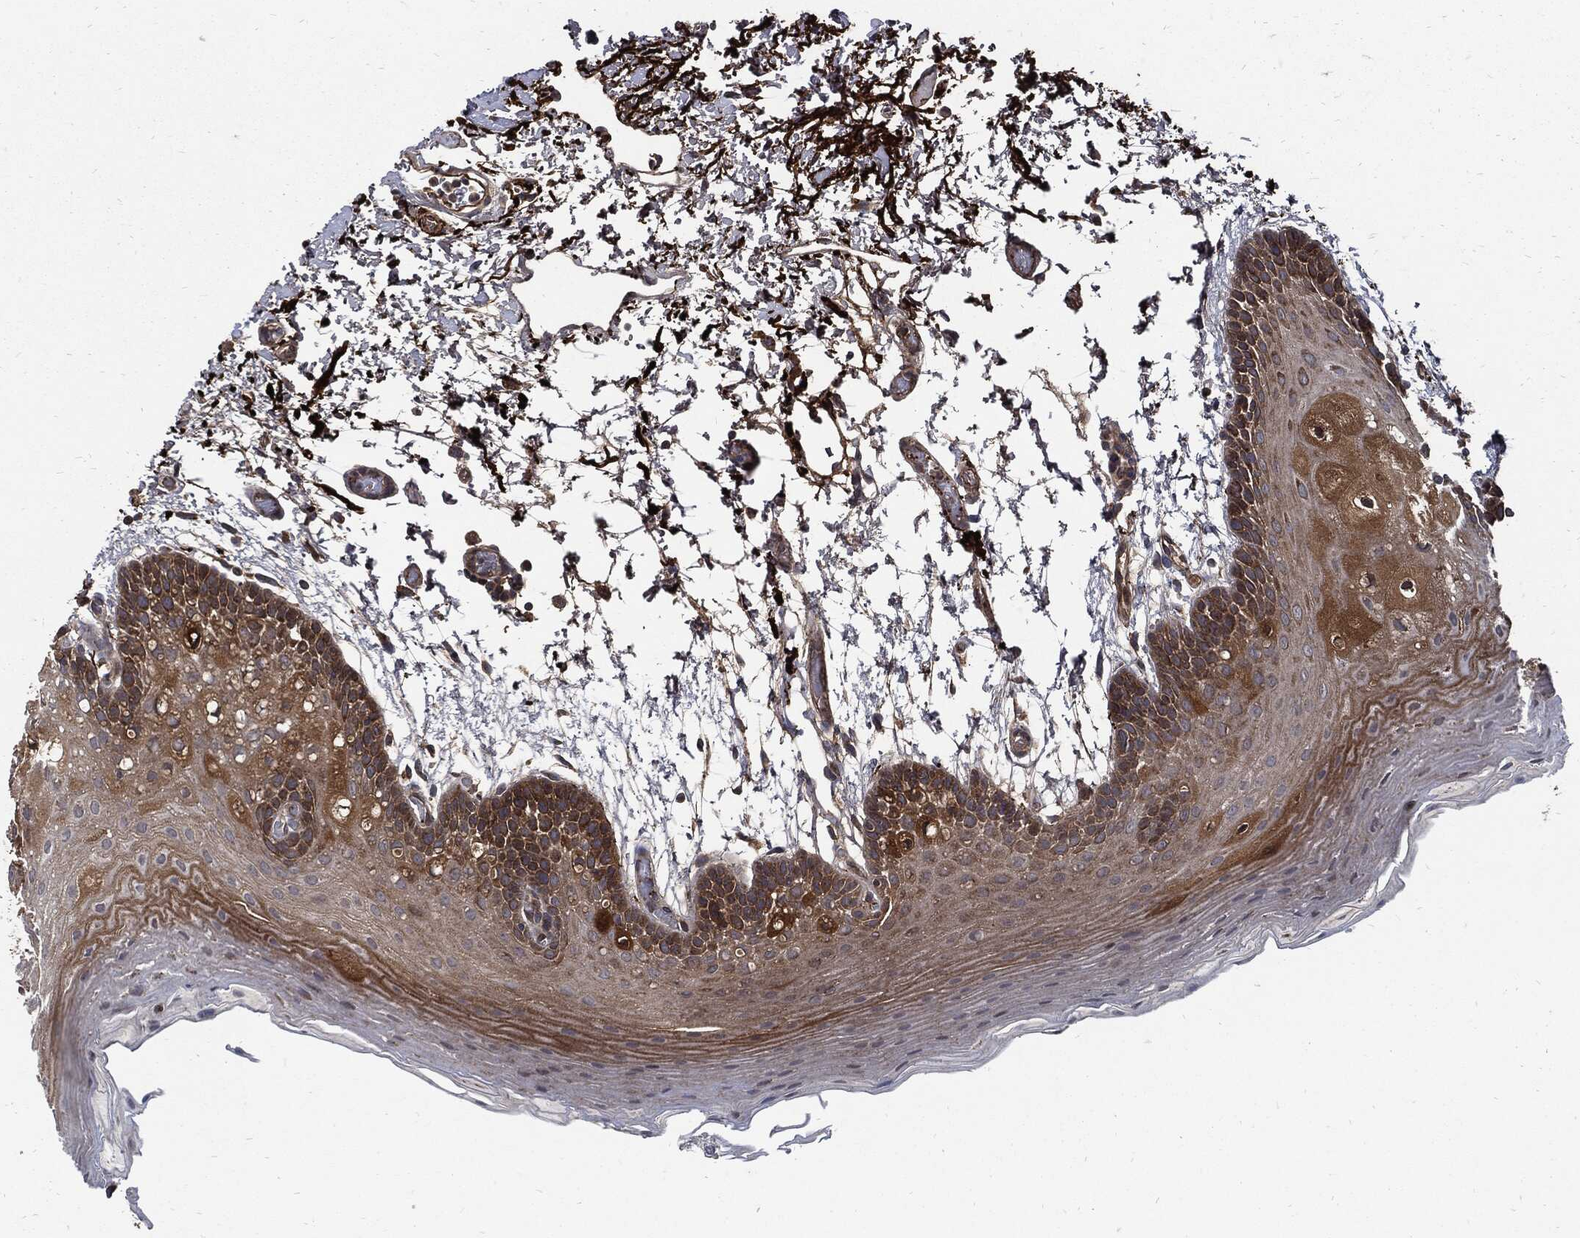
{"staining": {"intensity": "strong", "quantity": "25%-75%", "location": "cytoplasmic/membranous"}, "tissue": "oral mucosa", "cell_type": "Squamous epithelial cells", "image_type": "normal", "snomed": [{"axis": "morphology", "description": "Normal tissue, NOS"}, {"axis": "topography", "description": "Oral tissue"}], "caption": "A high amount of strong cytoplasmic/membranous positivity is identified in approximately 25%-75% of squamous epithelial cells in unremarkable oral mucosa. The protein of interest is shown in brown color, while the nuclei are stained blue.", "gene": "CLU", "patient": {"sex": "male", "age": 62}}